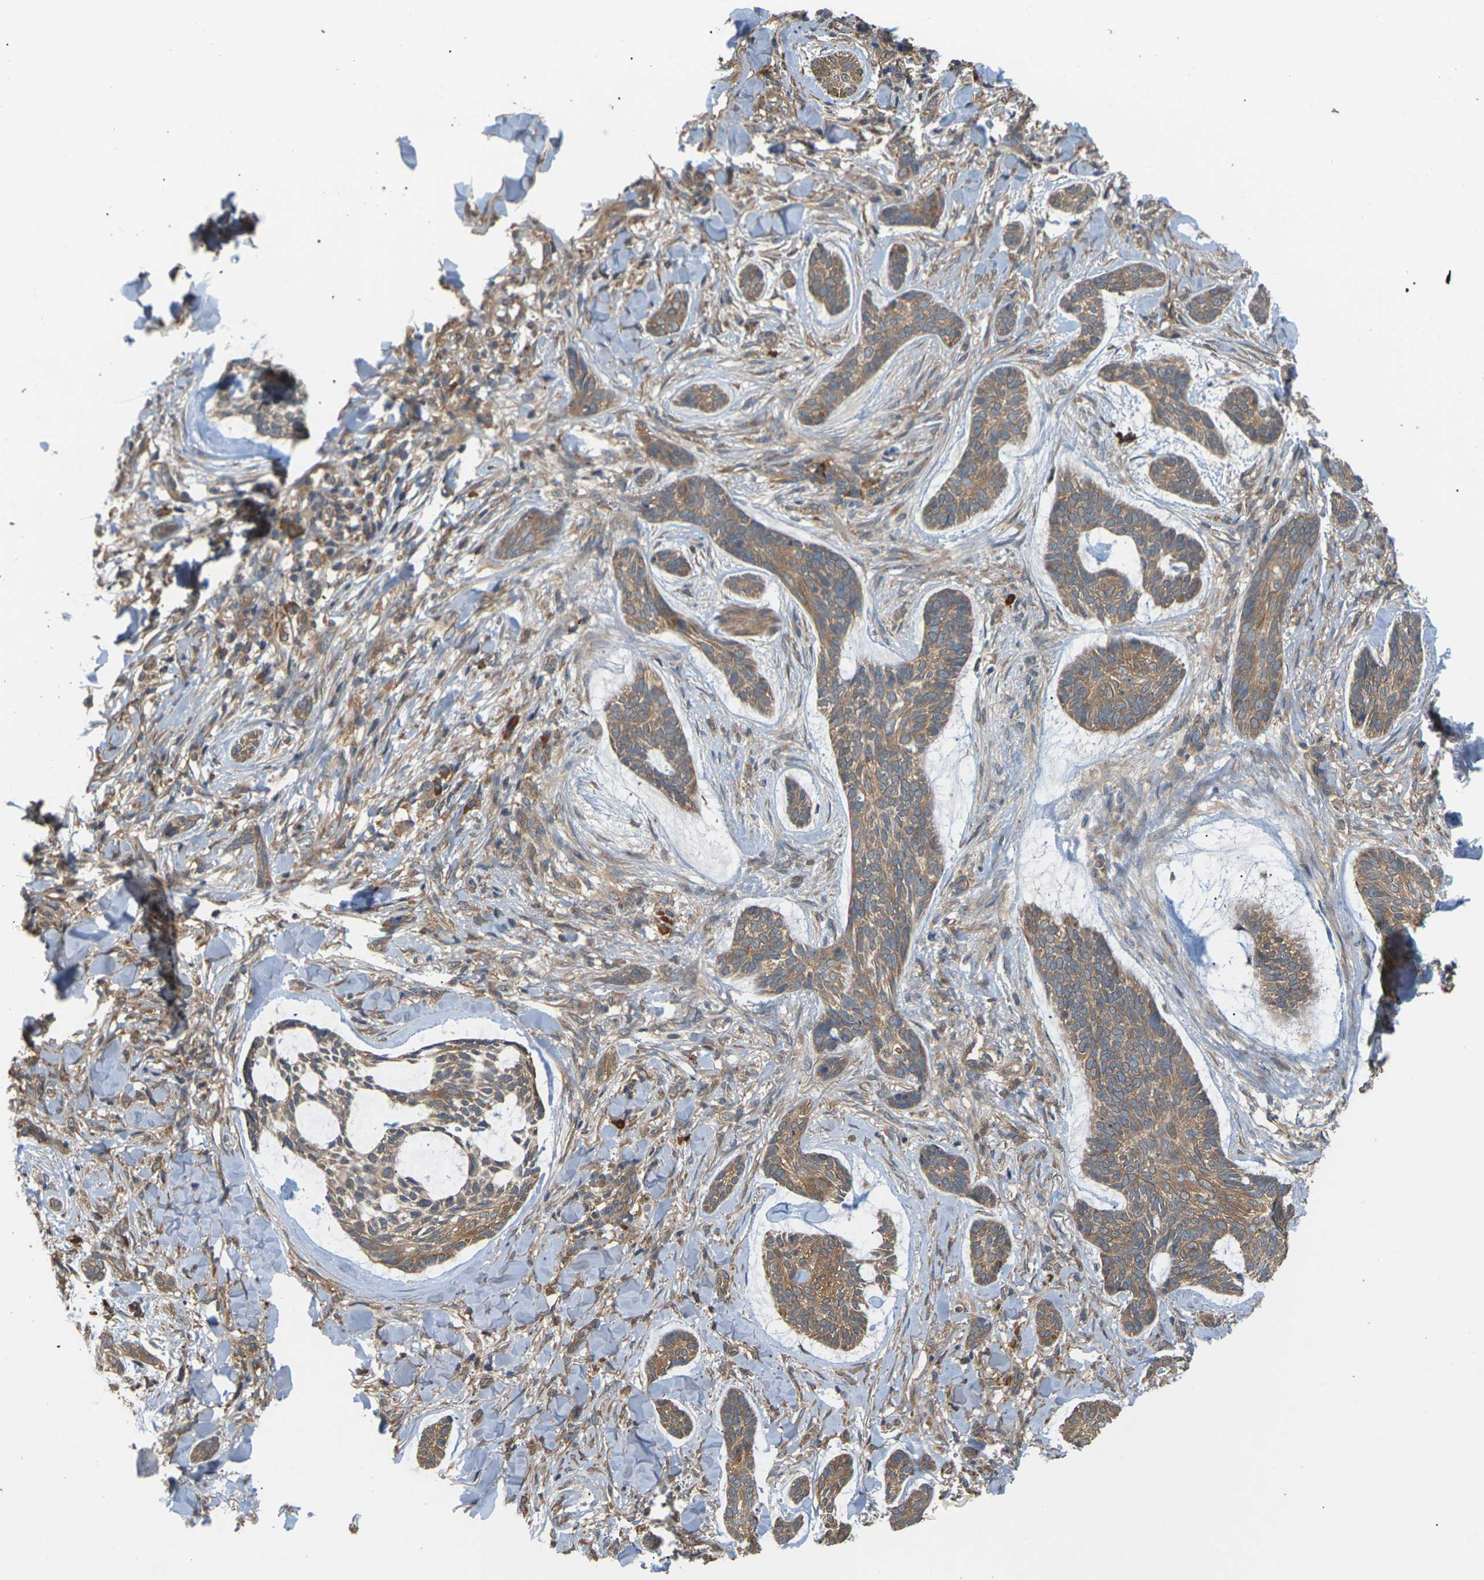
{"staining": {"intensity": "moderate", "quantity": ">75%", "location": "cytoplasmic/membranous"}, "tissue": "skin cancer", "cell_type": "Tumor cells", "image_type": "cancer", "snomed": [{"axis": "morphology", "description": "Basal cell carcinoma"}, {"axis": "topography", "description": "Skin"}], "caption": "A brown stain highlights moderate cytoplasmic/membranous positivity of a protein in human skin cancer (basal cell carcinoma) tumor cells.", "gene": "NRAS", "patient": {"sex": "male", "age": 43}}